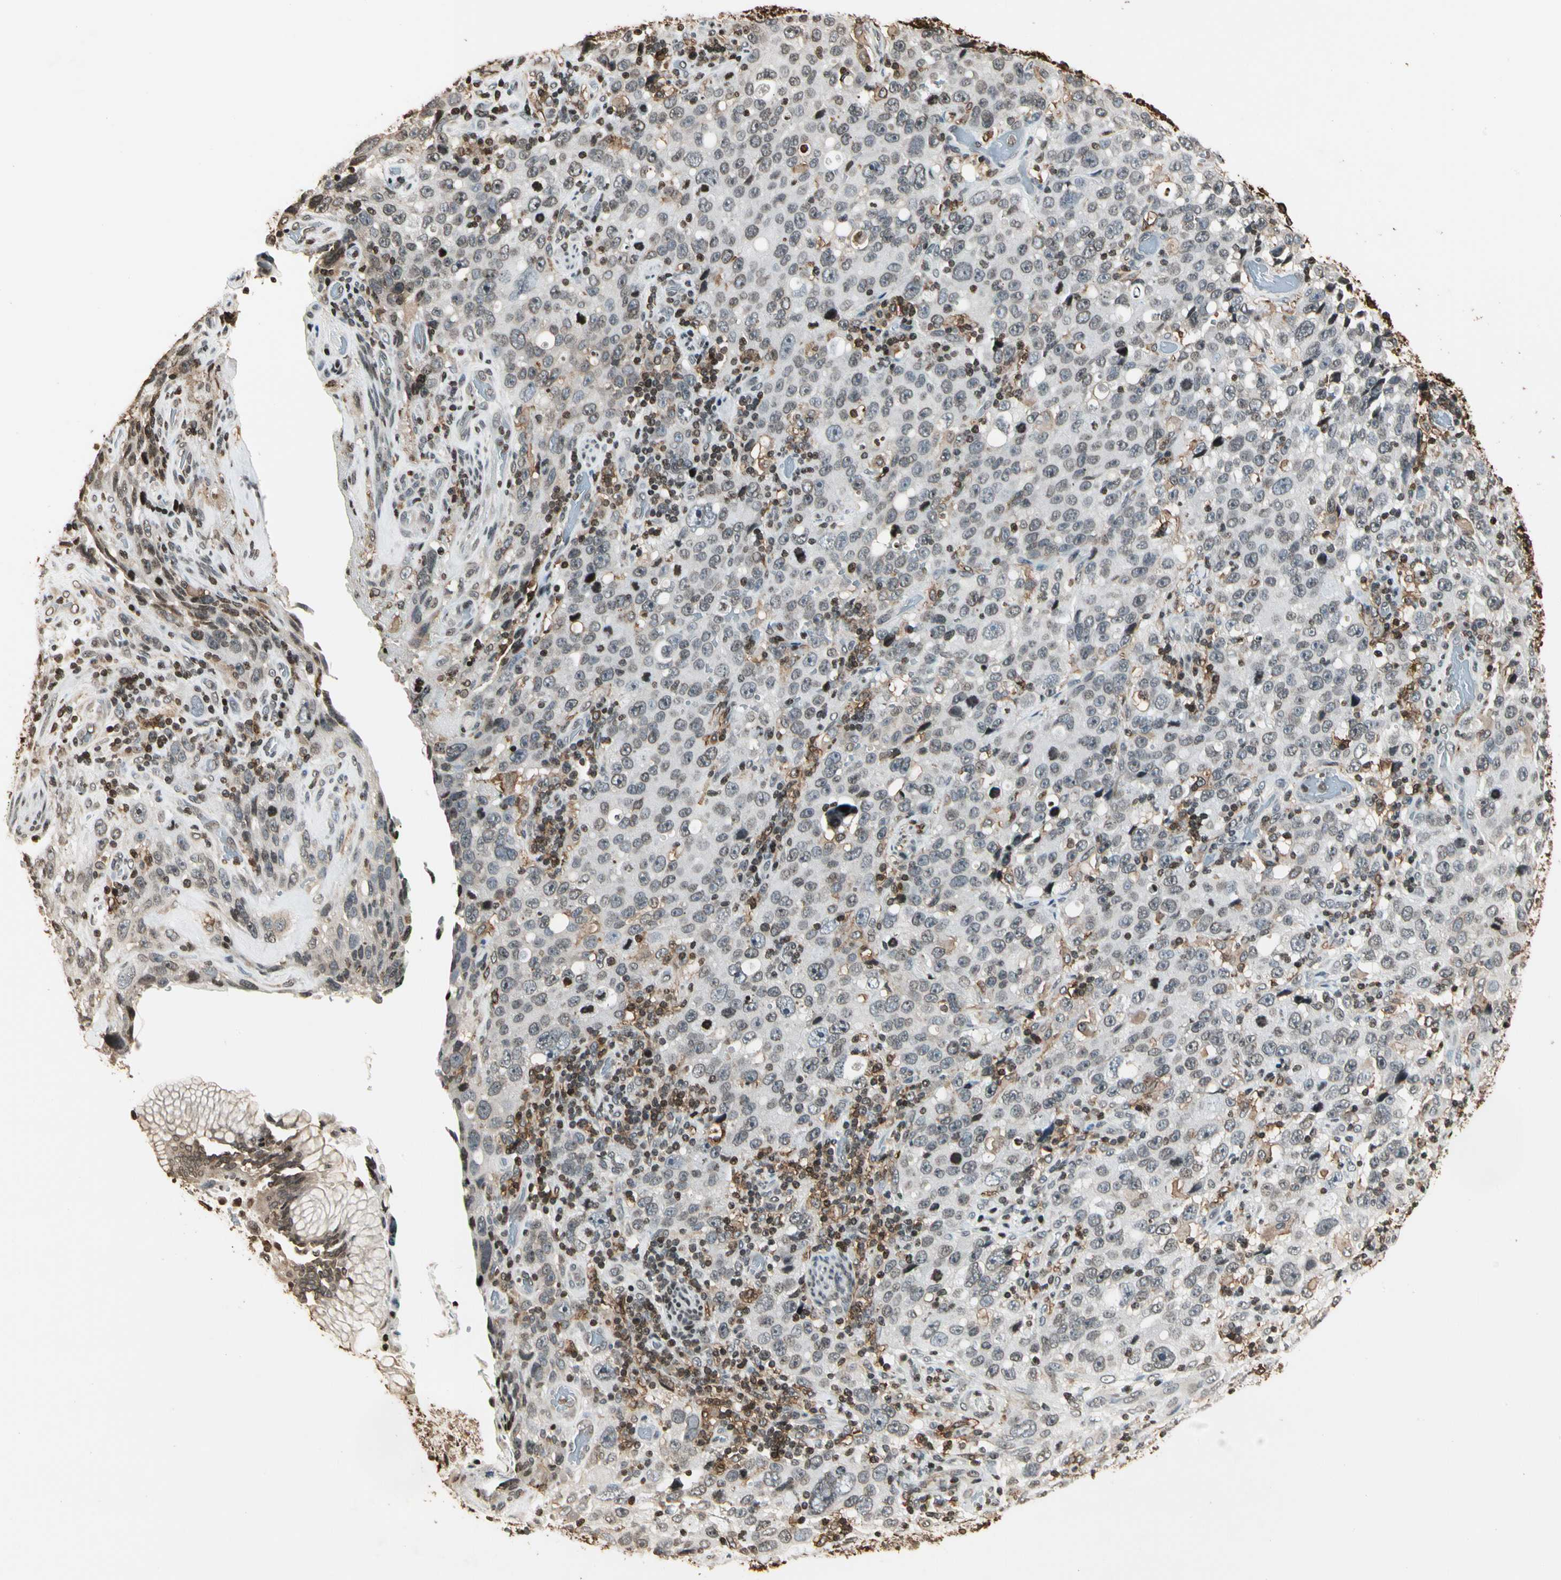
{"staining": {"intensity": "weak", "quantity": "25%-75%", "location": "cytoplasmic/membranous,nuclear"}, "tissue": "stomach cancer", "cell_type": "Tumor cells", "image_type": "cancer", "snomed": [{"axis": "morphology", "description": "Normal tissue, NOS"}, {"axis": "morphology", "description": "Adenocarcinoma, NOS"}, {"axis": "topography", "description": "Stomach"}], "caption": "About 25%-75% of tumor cells in adenocarcinoma (stomach) reveal weak cytoplasmic/membranous and nuclear protein positivity as visualized by brown immunohistochemical staining.", "gene": "FER", "patient": {"sex": "male", "age": 48}}